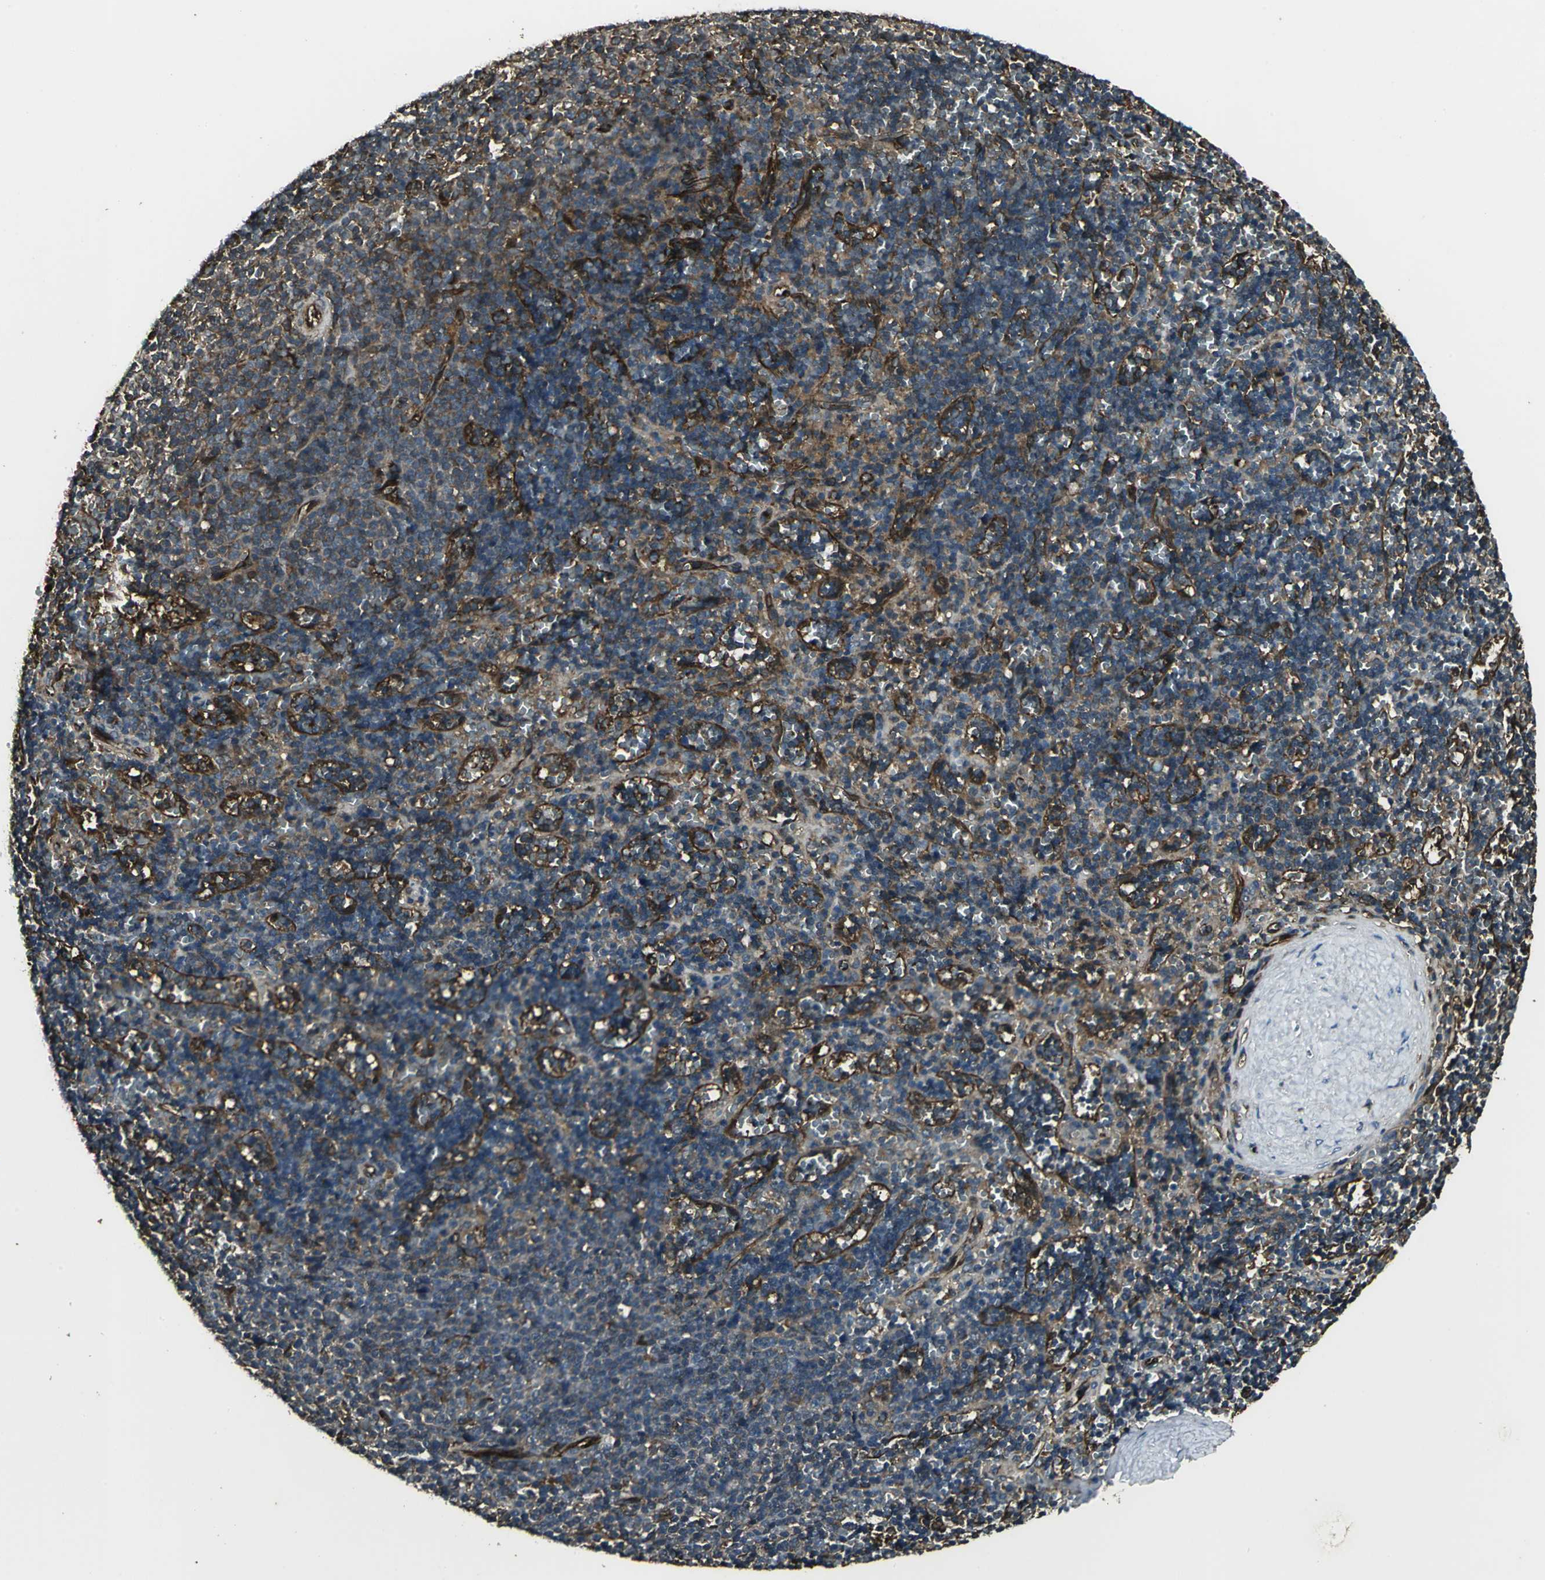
{"staining": {"intensity": "moderate", "quantity": "25%-75%", "location": "cytoplasmic/membranous"}, "tissue": "lymphoma", "cell_type": "Tumor cells", "image_type": "cancer", "snomed": [{"axis": "morphology", "description": "Malignant lymphoma, non-Hodgkin's type, Low grade"}, {"axis": "topography", "description": "Spleen"}], "caption": "Tumor cells reveal medium levels of moderate cytoplasmic/membranous staining in about 25%-75% of cells in lymphoma.", "gene": "PRXL2B", "patient": {"sex": "male", "age": 60}}